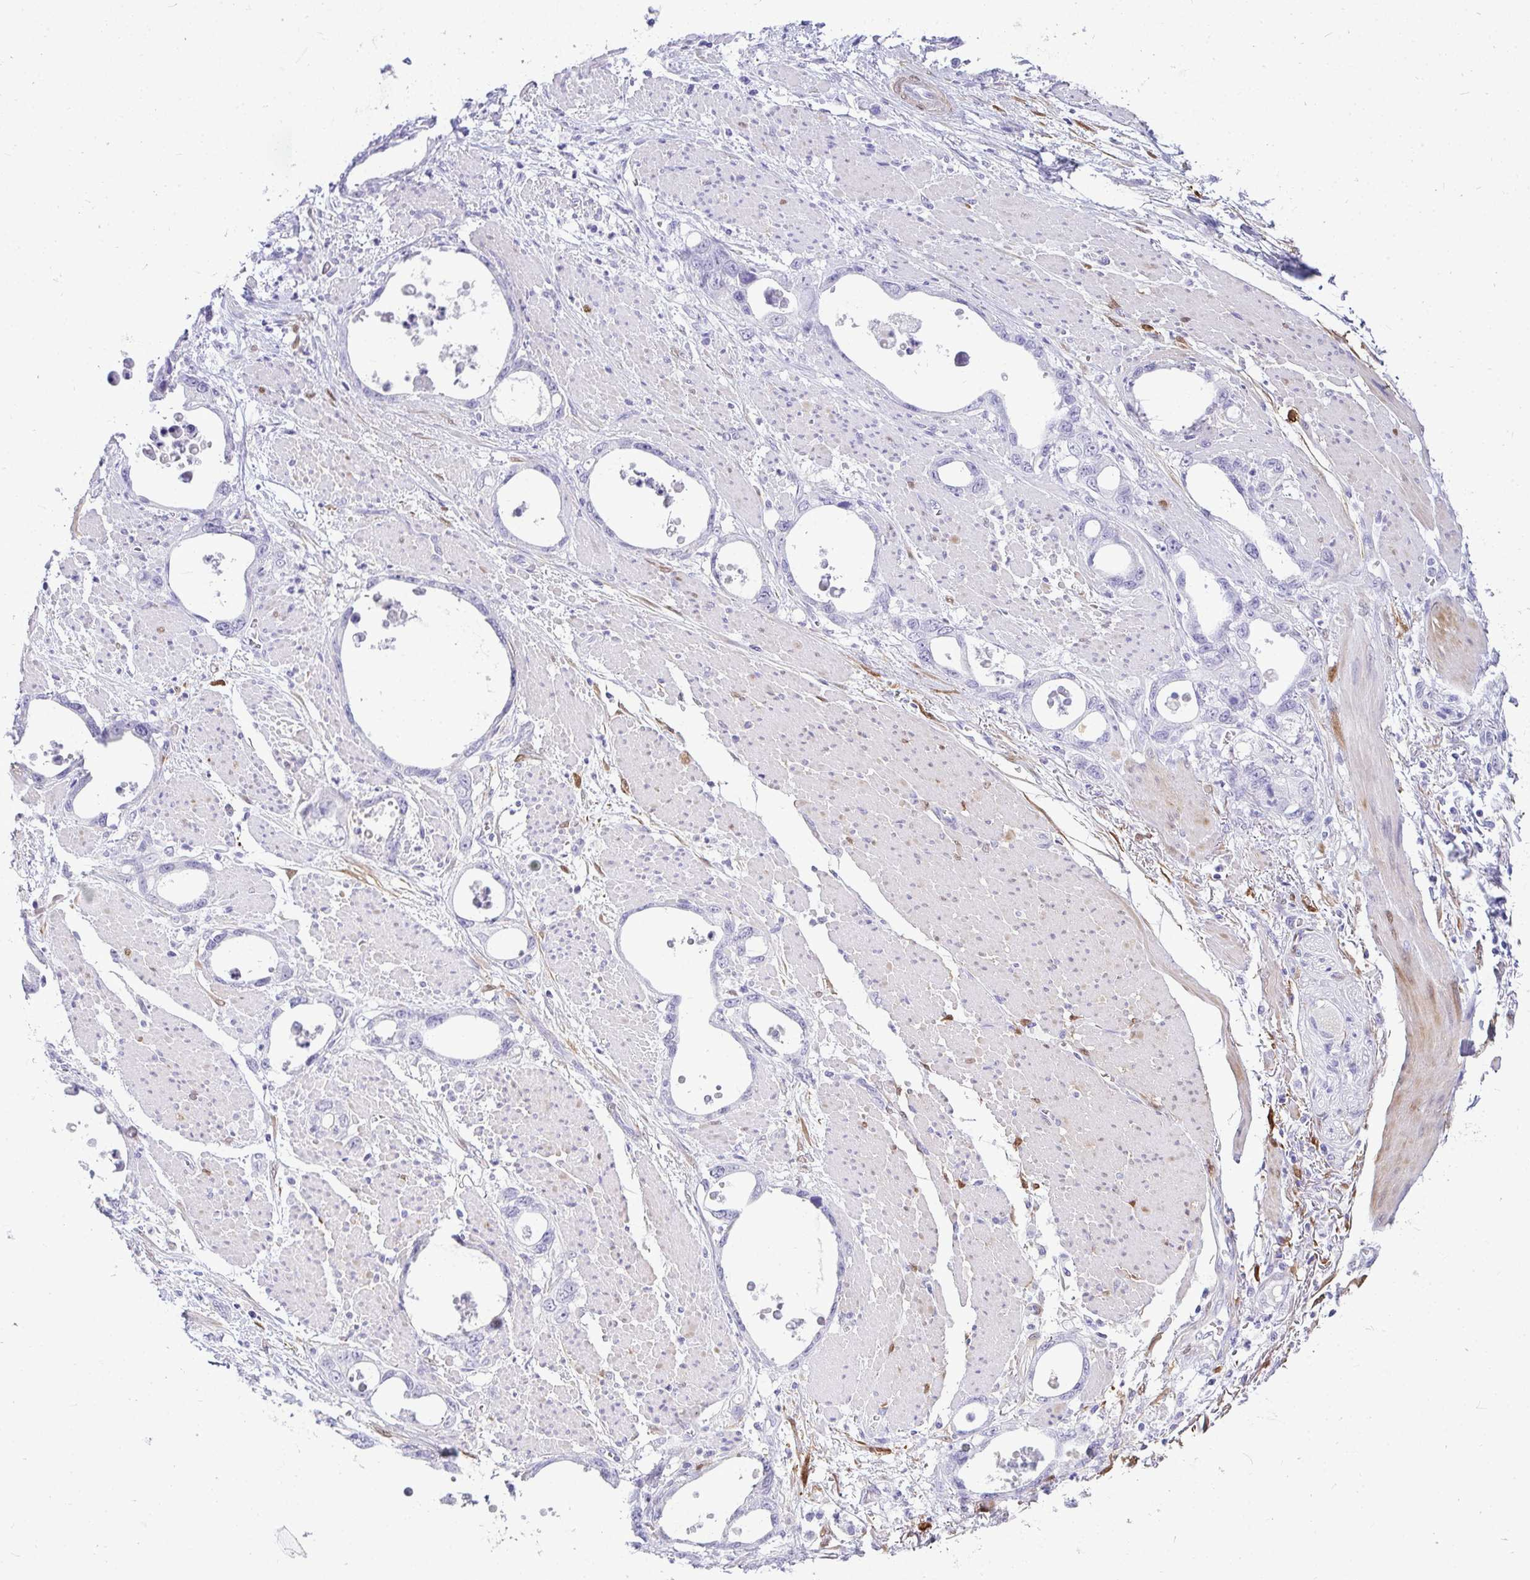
{"staining": {"intensity": "negative", "quantity": "none", "location": "none"}, "tissue": "stomach cancer", "cell_type": "Tumor cells", "image_type": "cancer", "snomed": [{"axis": "morphology", "description": "Adenocarcinoma, NOS"}, {"axis": "topography", "description": "Stomach, upper"}], "caption": "High magnification brightfield microscopy of stomach adenocarcinoma stained with DAB (brown) and counterstained with hematoxylin (blue): tumor cells show no significant positivity.", "gene": "HSPB6", "patient": {"sex": "male", "age": 74}}